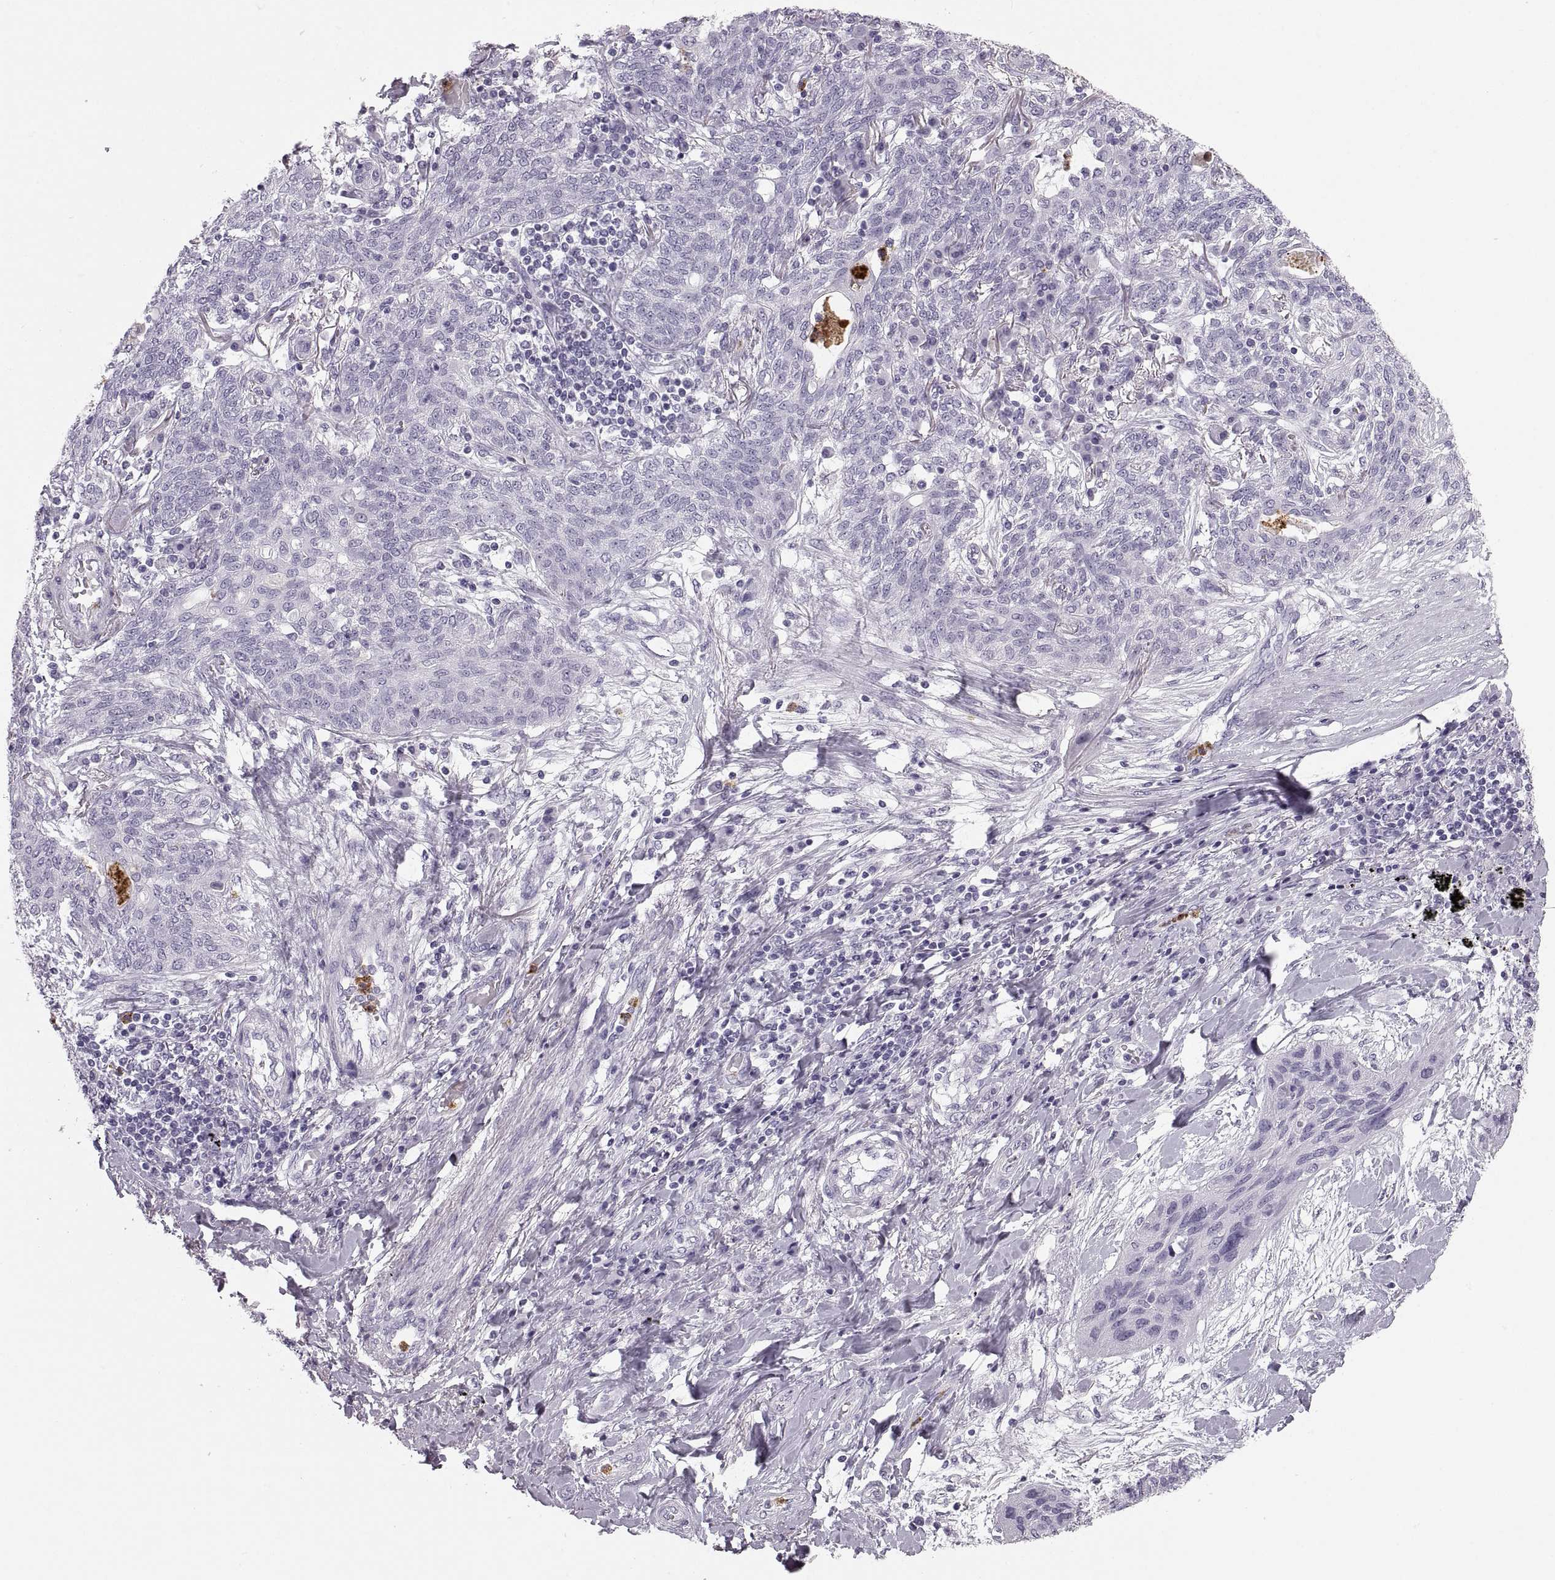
{"staining": {"intensity": "negative", "quantity": "none", "location": "none"}, "tissue": "lung cancer", "cell_type": "Tumor cells", "image_type": "cancer", "snomed": [{"axis": "morphology", "description": "Squamous cell carcinoma, NOS"}, {"axis": "topography", "description": "Lung"}], "caption": "Histopathology image shows no protein positivity in tumor cells of lung squamous cell carcinoma tissue.", "gene": "MILR1", "patient": {"sex": "female", "age": 70}}